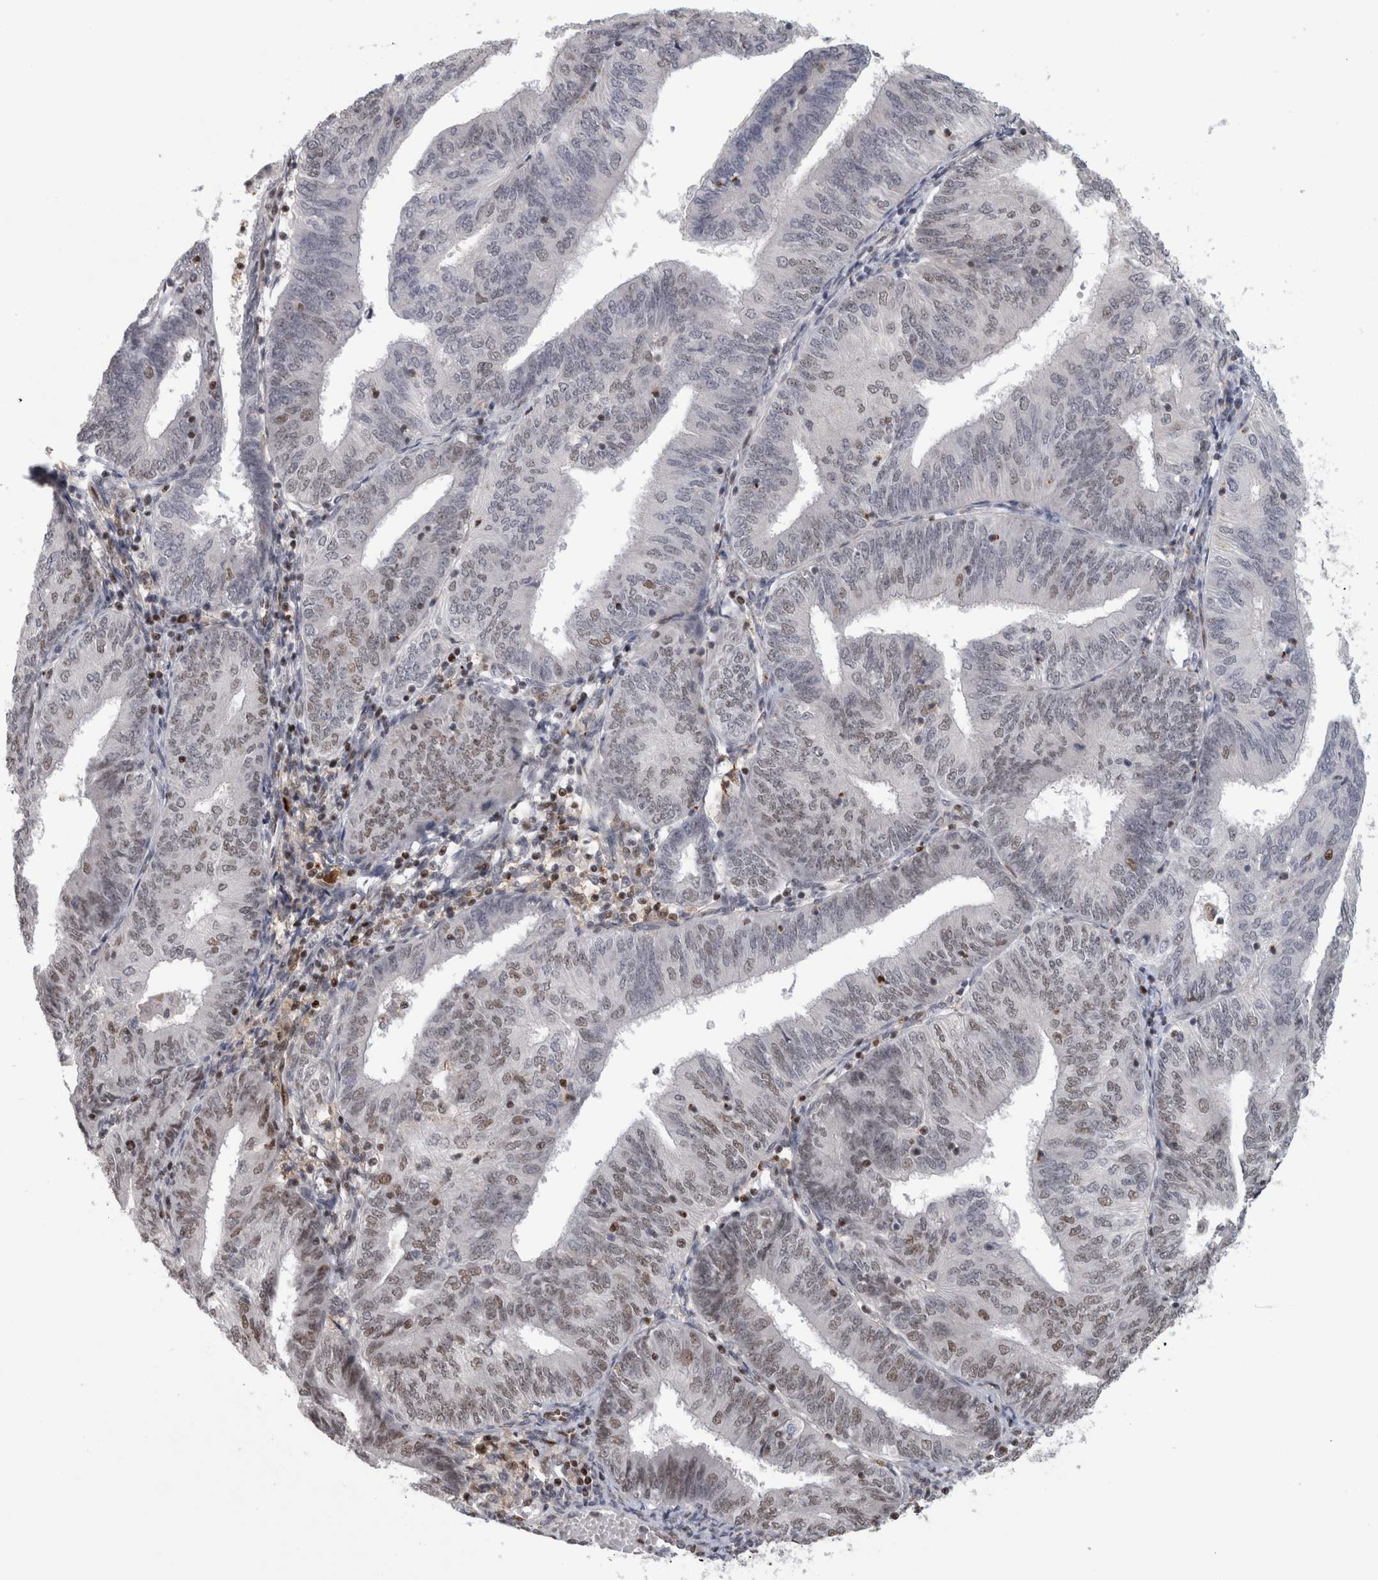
{"staining": {"intensity": "weak", "quantity": "<25%", "location": "nuclear"}, "tissue": "endometrial cancer", "cell_type": "Tumor cells", "image_type": "cancer", "snomed": [{"axis": "morphology", "description": "Adenocarcinoma, NOS"}, {"axis": "topography", "description": "Endometrium"}], "caption": "Photomicrograph shows no significant protein staining in tumor cells of endometrial cancer (adenocarcinoma).", "gene": "SRARP", "patient": {"sex": "female", "age": 58}}